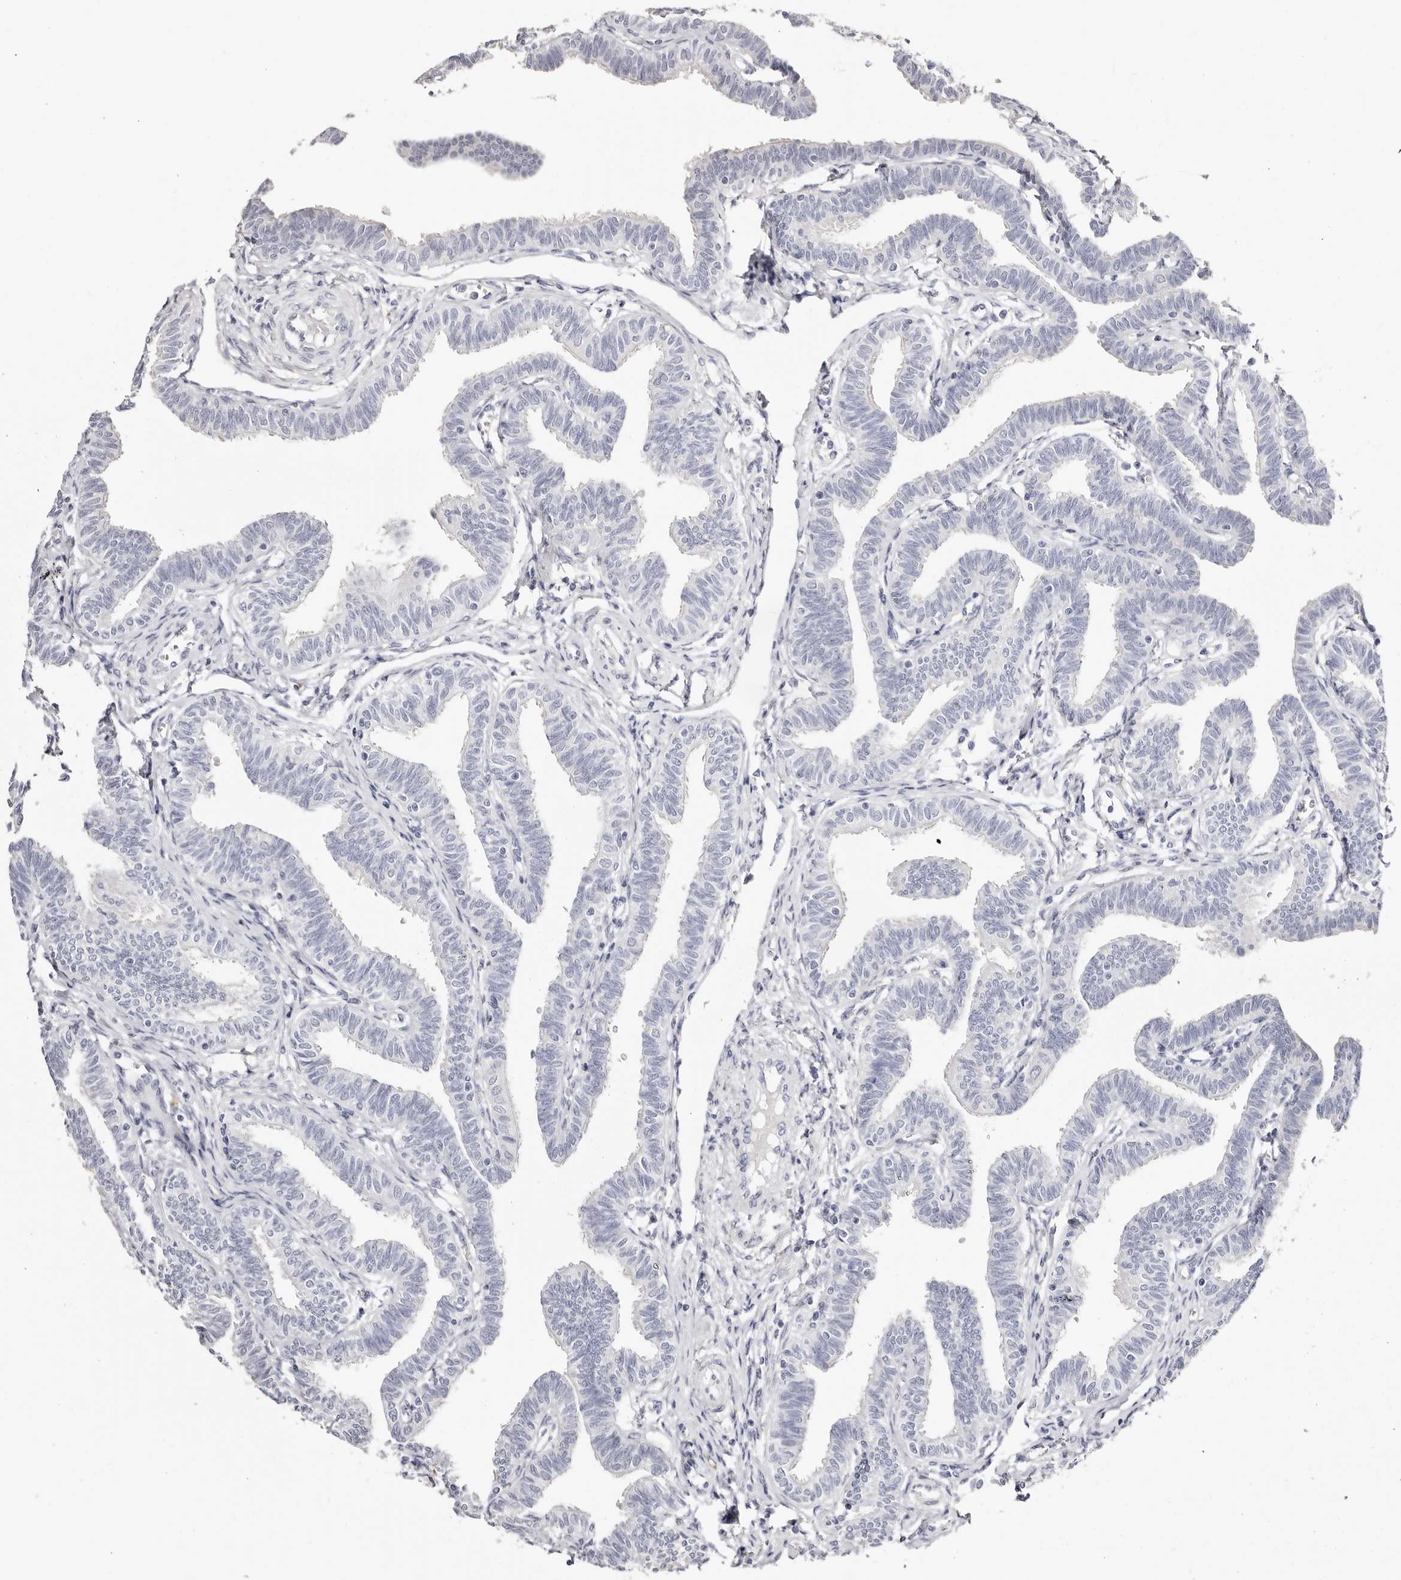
{"staining": {"intensity": "negative", "quantity": "none", "location": "none"}, "tissue": "fallopian tube", "cell_type": "Glandular cells", "image_type": "normal", "snomed": [{"axis": "morphology", "description": "Normal tissue, NOS"}, {"axis": "topography", "description": "Fallopian tube"}, {"axis": "topography", "description": "Ovary"}], "caption": "Fallopian tube stained for a protein using immunohistochemistry (IHC) demonstrates no positivity glandular cells.", "gene": "AKNAD1", "patient": {"sex": "female", "age": 23}}